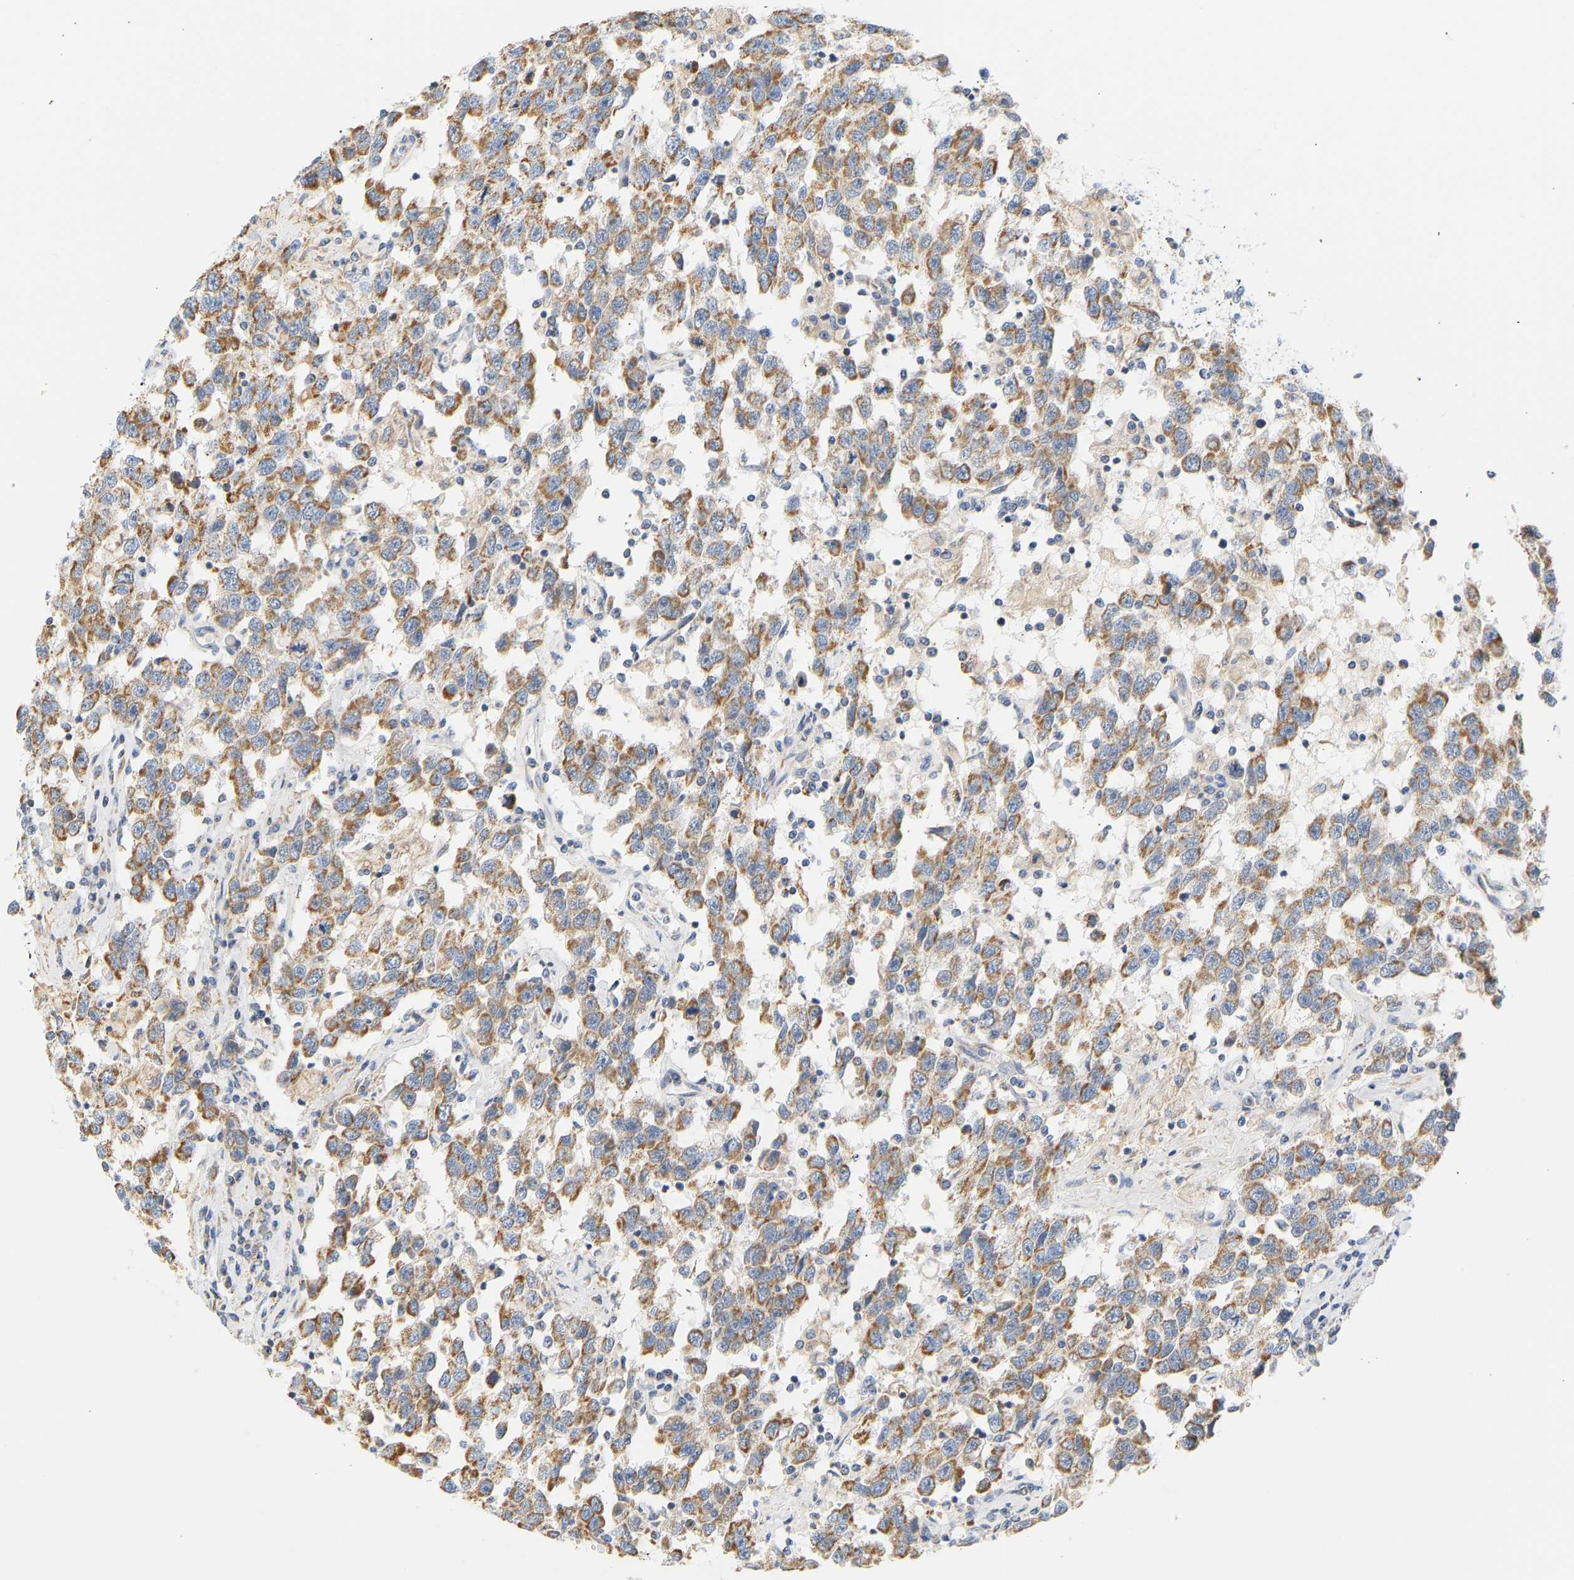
{"staining": {"intensity": "moderate", "quantity": ">75%", "location": "cytoplasmic/membranous"}, "tissue": "testis cancer", "cell_type": "Tumor cells", "image_type": "cancer", "snomed": [{"axis": "morphology", "description": "Seminoma, NOS"}, {"axis": "topography", "description": "Testis"}], "caption": "A brown stain highlights moderate cytoplasmic/membranous positivity of a protein in human seminoma (testis) tumor cells.", "gene": "GRPEL2", "patient": {"sex": "male", "age": 41}}